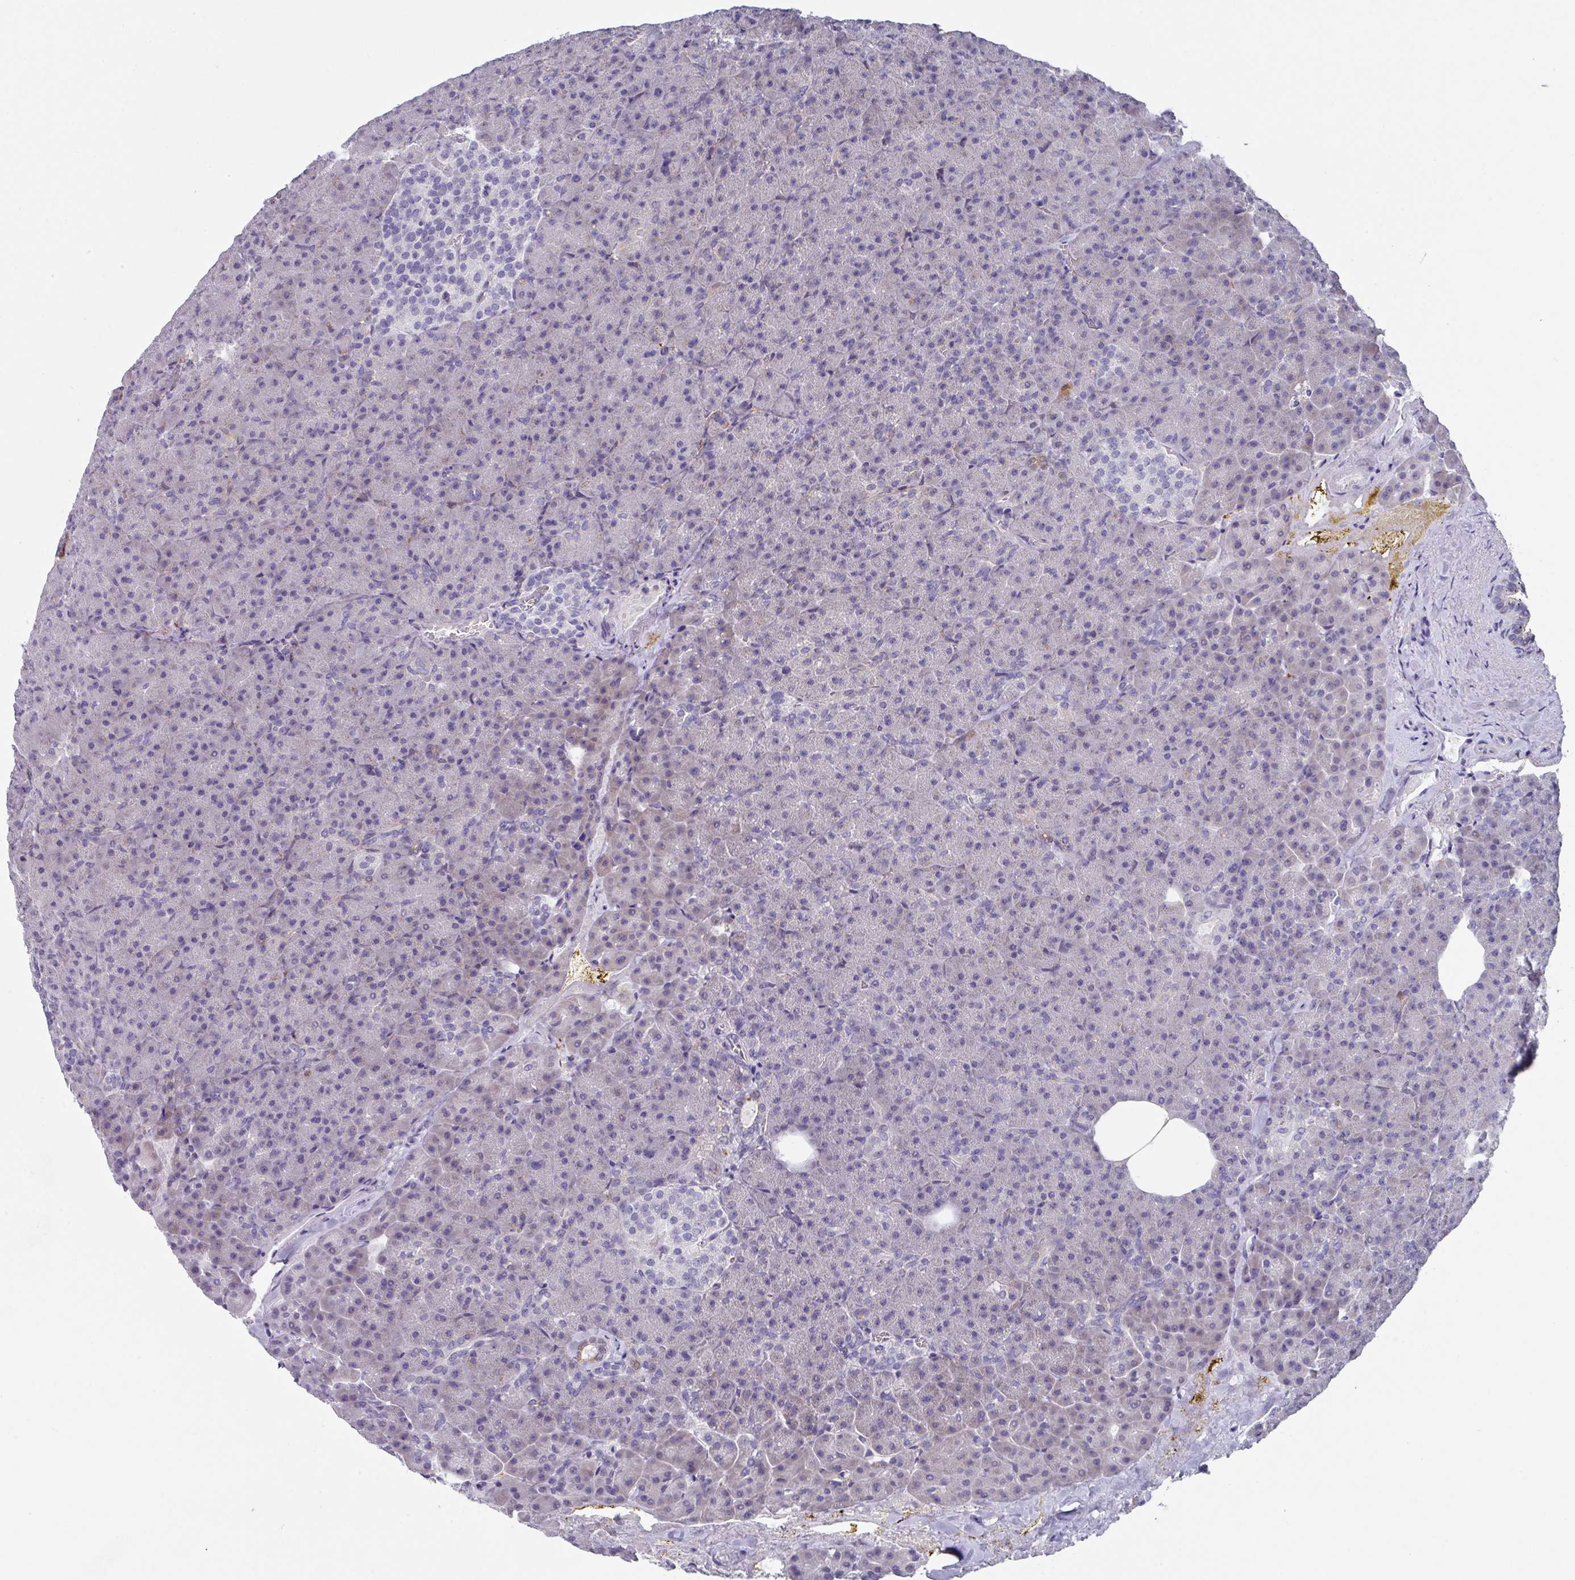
{"staining": {"intensity": "negative", "quantity": "none", "location": "none"}, "tissue": "pancreas", "cell_type": "Exocrine glandular cells", "image_type": "normal", "snomed": [{"axis": "morphology", "description": "Normal tissue, NOS"}, {"axis": "topography", "description": "Pancreas"}], "caption": "High magnification brightfield microscopy of benign pancreas stained with DAB (brown) and counterstained with hematoxylin (blue): exocrine glandular cells show no significant expression.", "gene": "DEFB115", "patient": {"sex": "female", "age": 74}}